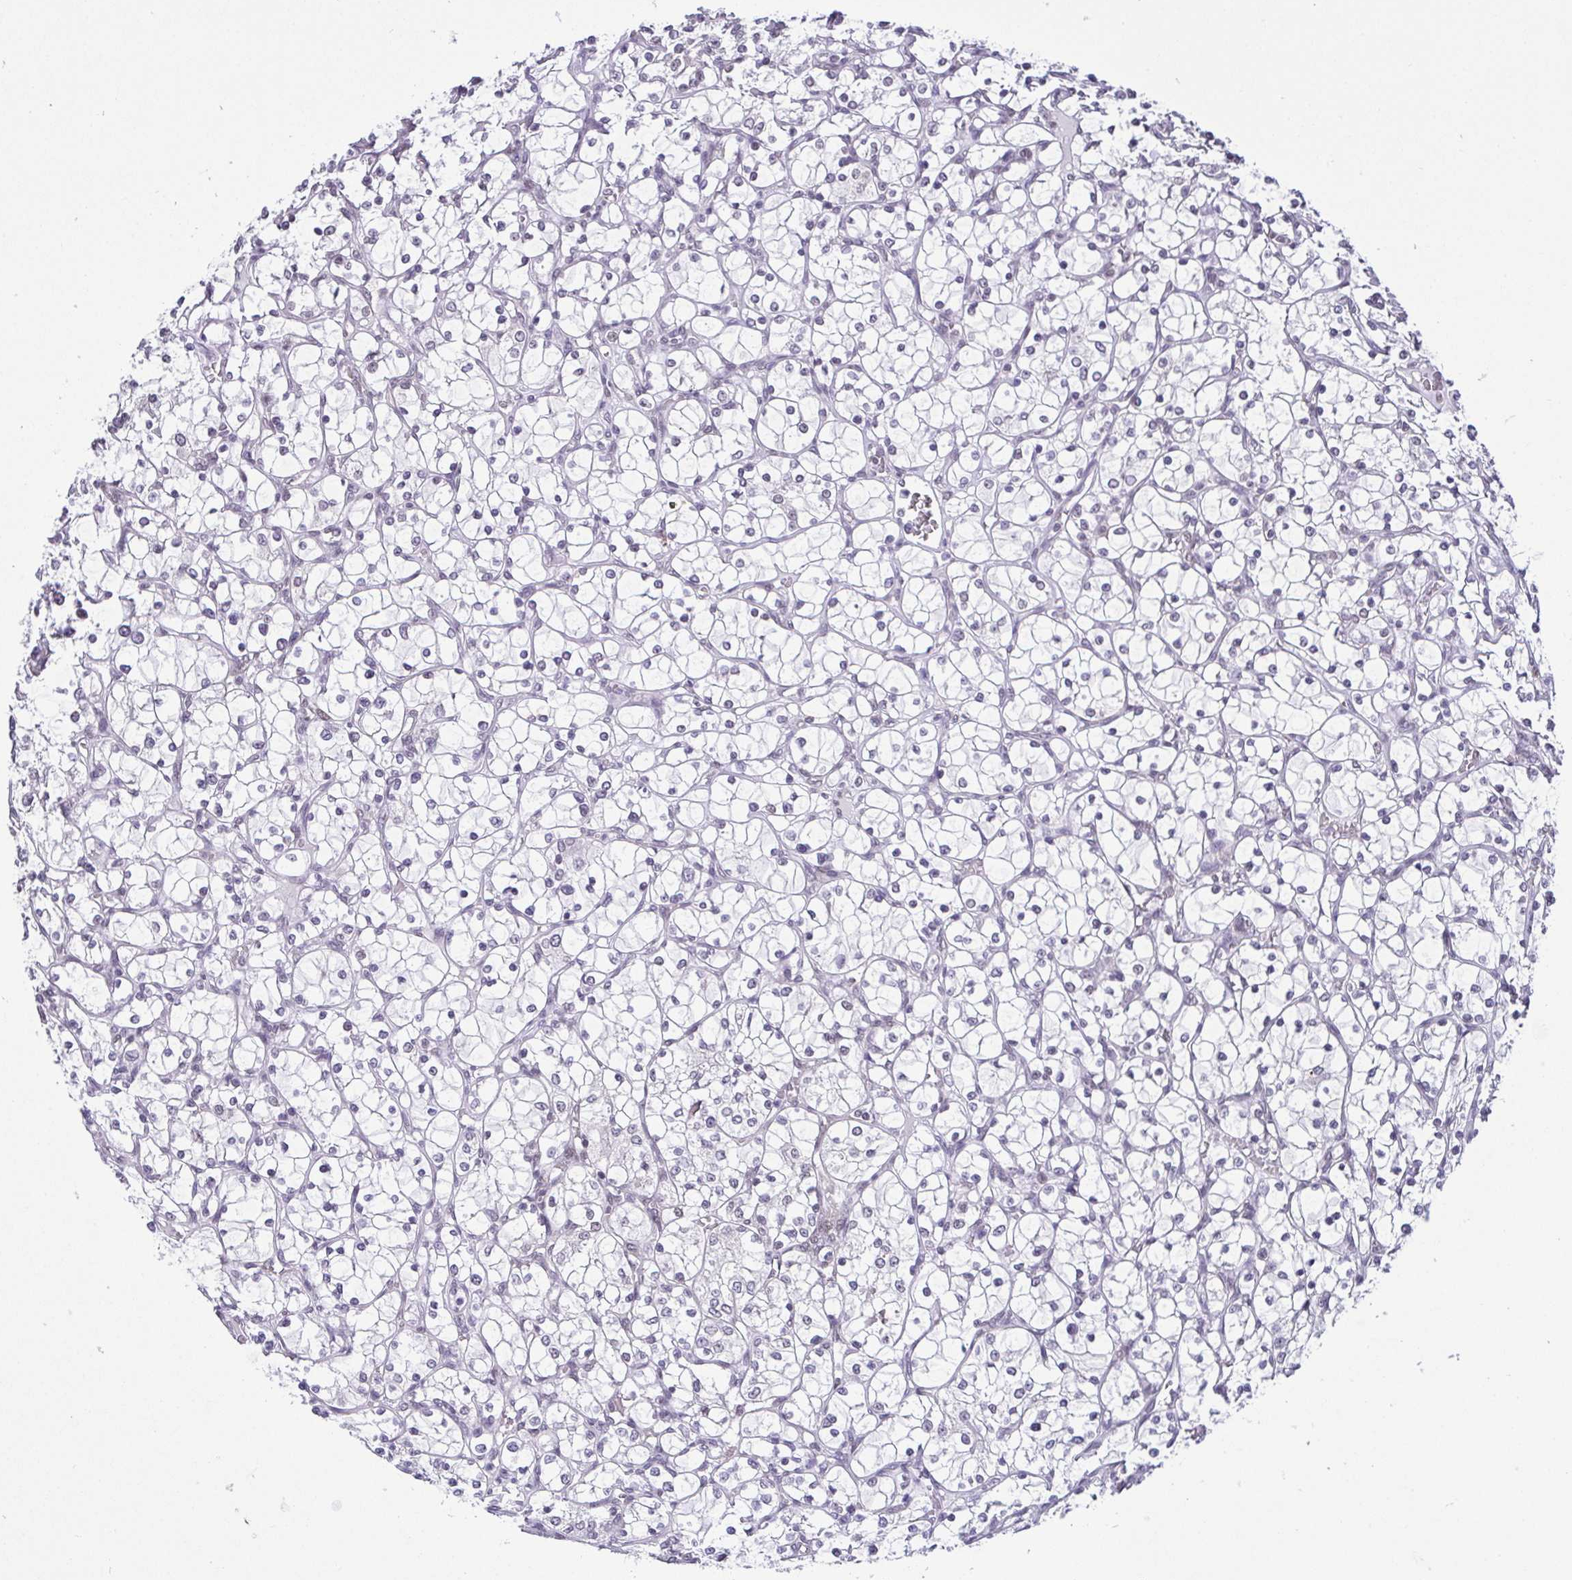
{"staining": {"intensity": "negative", "quantity": "none", "location": "none"}, "tissue": "renal cancer", "cell_type": "Tumor cells", "image_type": "cancer", "snomed": [{"axis": "morphology", "description": "Adenocarcinoma, NOS"}, {"axis": "topography", "description": "Kidney"}], "caption": "Image shows no protein staining in tumor cells of renal cancer tissue.", "gene": "RBM3", "patient": {"sex": "female", "age": 69}}